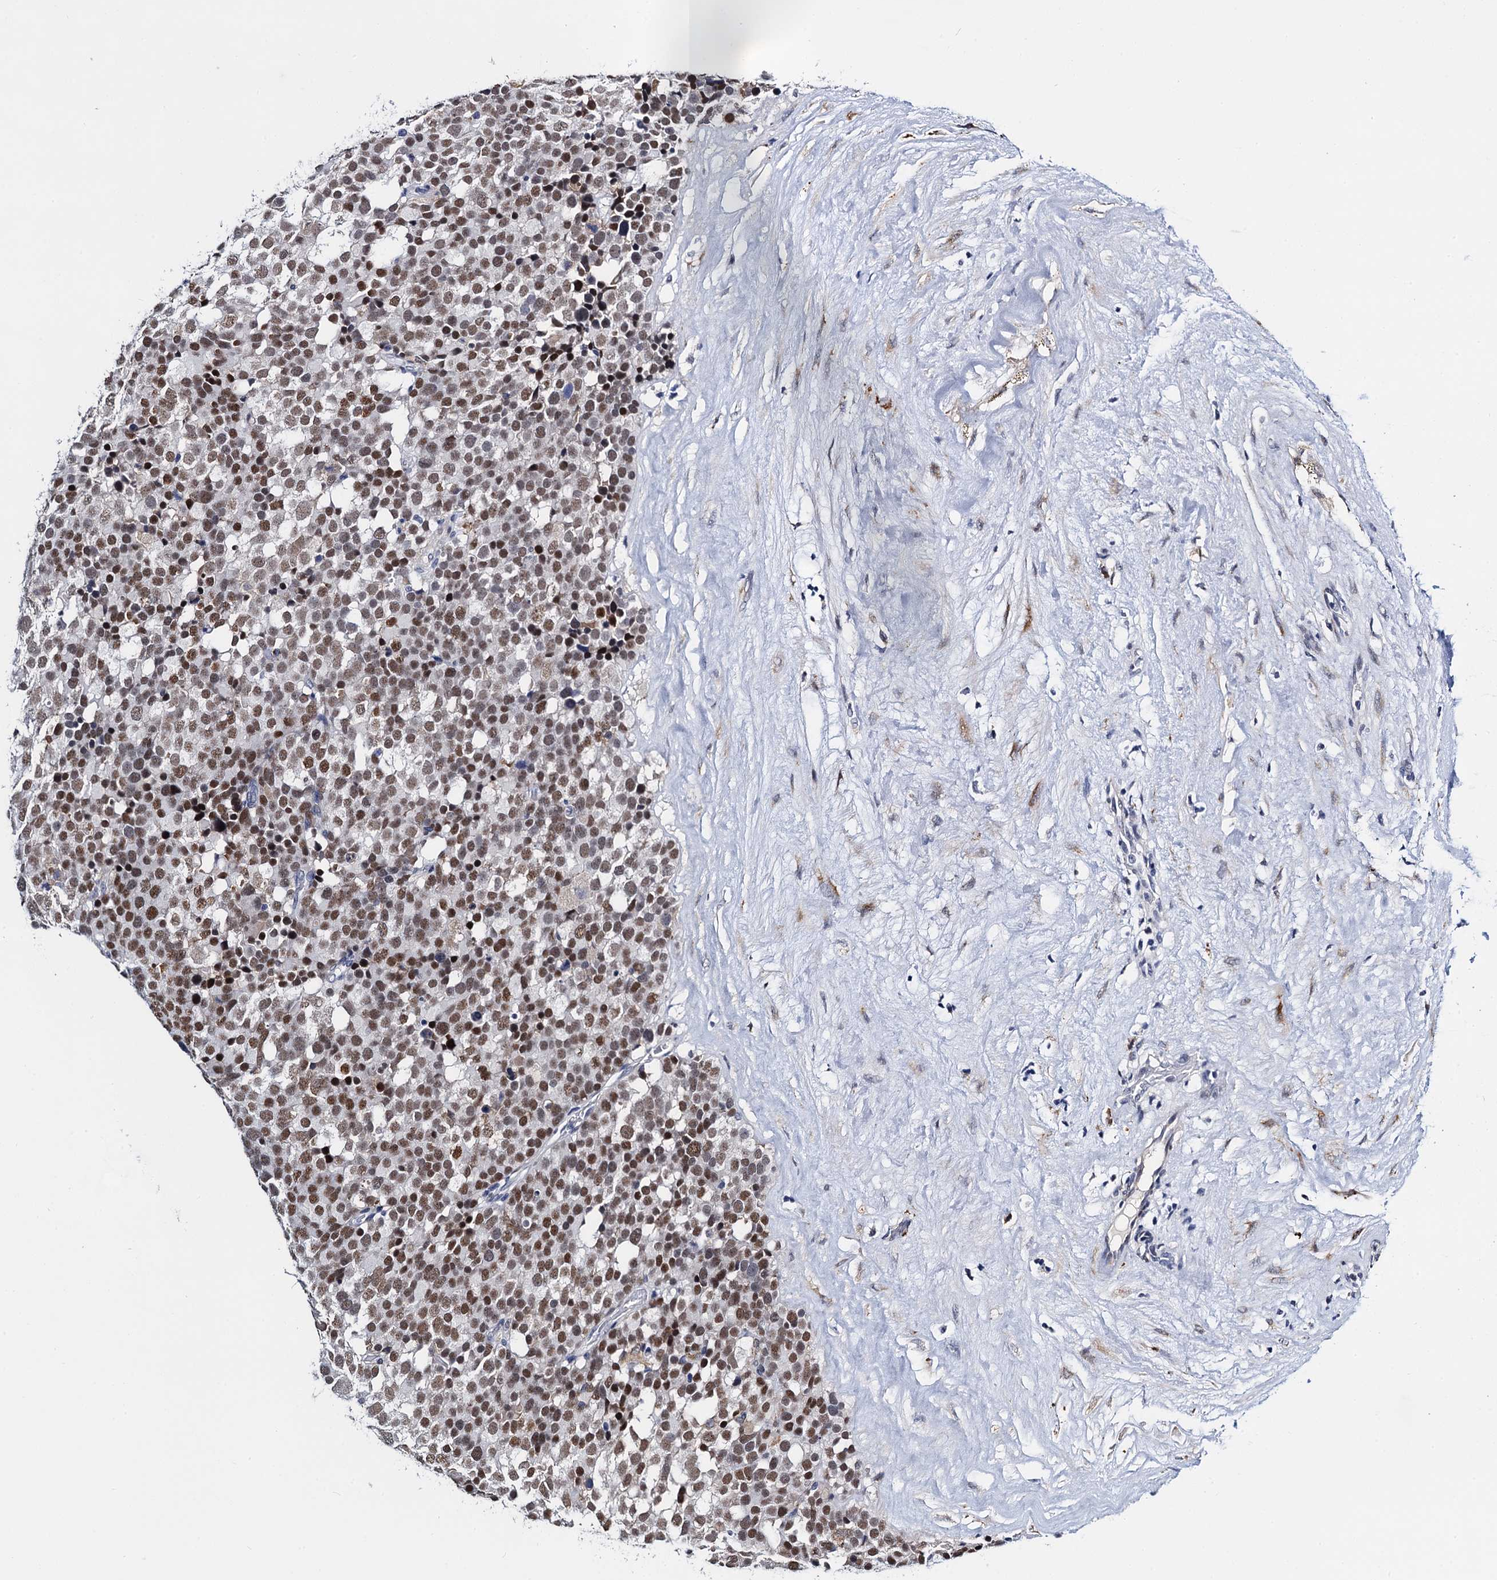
{"staining": {"intensity": "moderate", "quantity": ">75%", "location": "nuclear"}, "tissue": "testis cancer", "cell_type": "Tumor cells", "image_type": "cancer", "snomed": [{"axis": "morphology", "description": "Seminoma, NOS"}, {"axis": "topography", "description": "Testis"}], "caption": "Moderate nuclear expression is appreciated in approximately >75% of tumor cells in testis cancer.", "gene": "SLC7A10", "patient": {"sex": "male", "age": 71}}